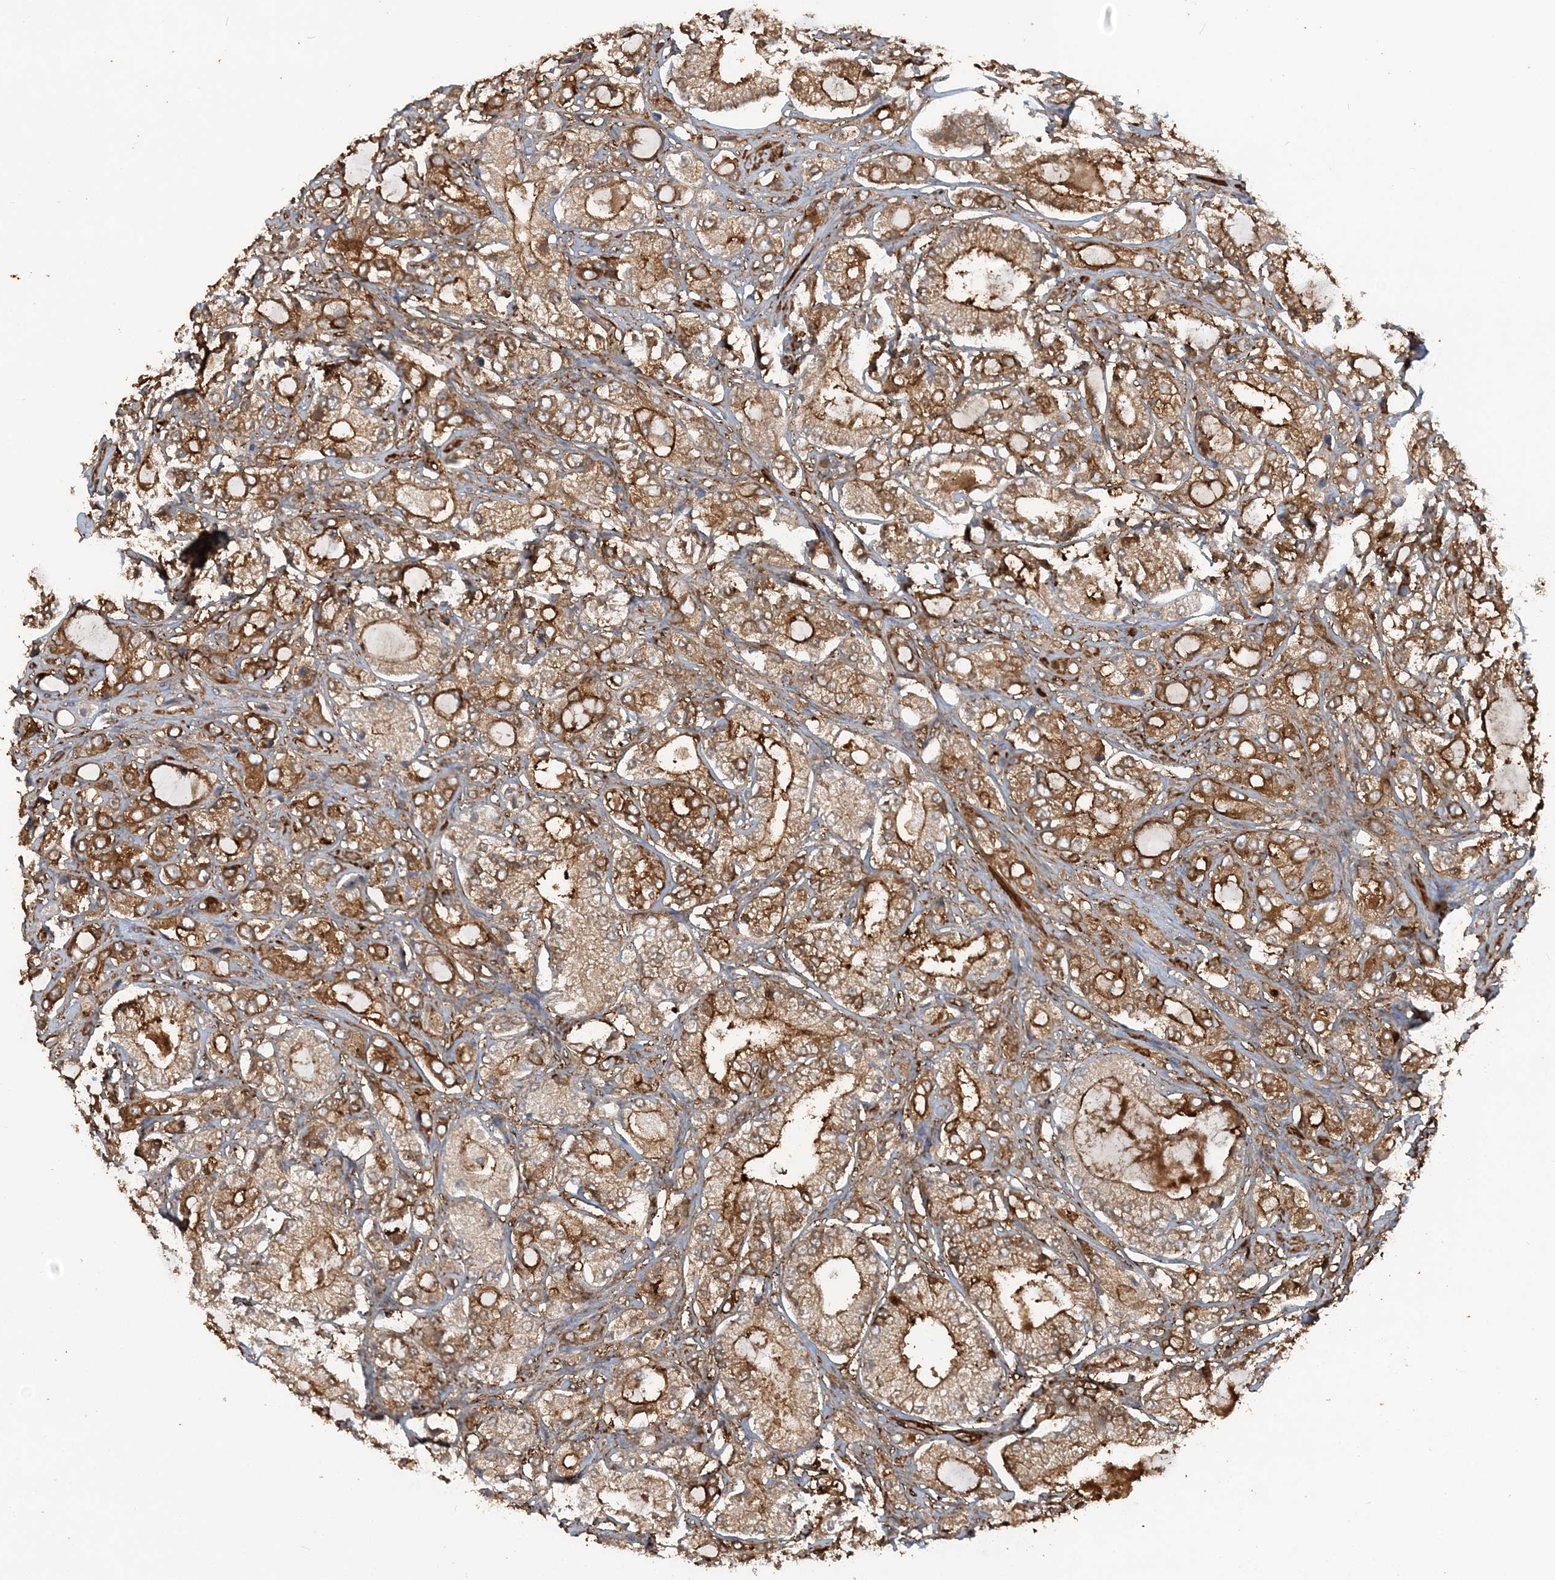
{"staining": {"intensity": "strong", "quantity": "25%-75%", "location": "cytoplasmic/membranous"}, "tissue": "prostate cancer", "cell_type": "Tumor cells", "image_type": "cancer", "snomed": [{"axis": "morphology", "description": "Adenocarcinoma, High grade"}, {"axis": "topography", "description": "Prostate"}], "caption": "The immunohistochemical stain shows strong cytoplasmic/membranous expression in tumor cells of prostate cancer (high-grade adenocarcinoma) tissue. Nuclei are stained in blue.", "gene": "DSTN", "patient": {"sex": "male", "age": 65}}